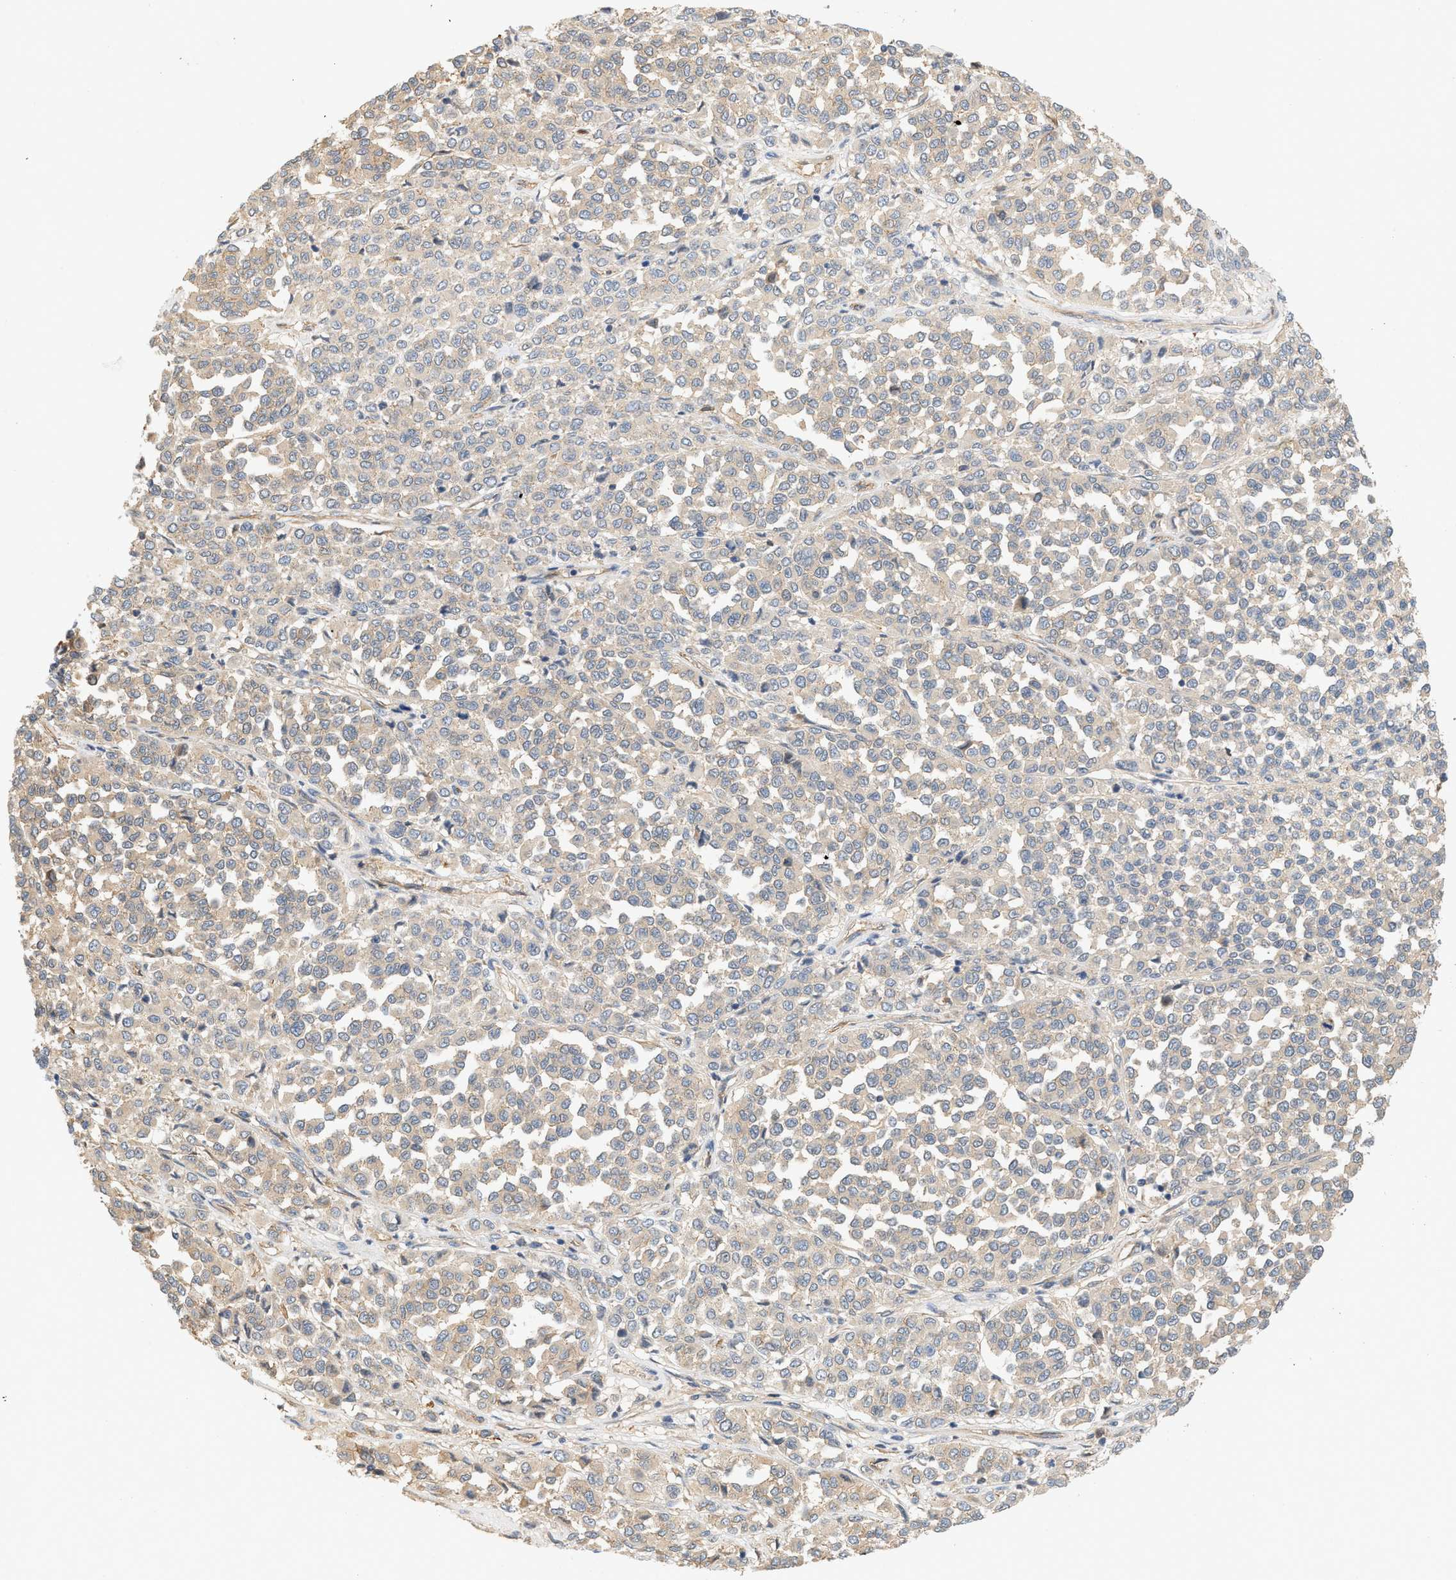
{"staining": {"intensity": "weak", "quantity": "<25%", "location": "cytoplasmic/membranous"}, "tissue": "melanoma", "cell_type": "Tumor cells", "image_type": "cancer", "snomed": [{"axis": "morphology", "description": "Malignant melanoma, Metastatic site"}, {"axis": "topography", "description": "Pancreas"}], "caption": "Immunohistochemistry photomicrograph of neoplastic tissue: human melanoma stained with DAB reveals no significant protein positivity in tumor cells. The staining was performed using DAB to visualize the protein expression in brown, while the nuclei were stained in blue with hematoxylin (Magnification: 20x).", "gene": "CTXN1", "patient": {"sex": "female", "age": 30}}